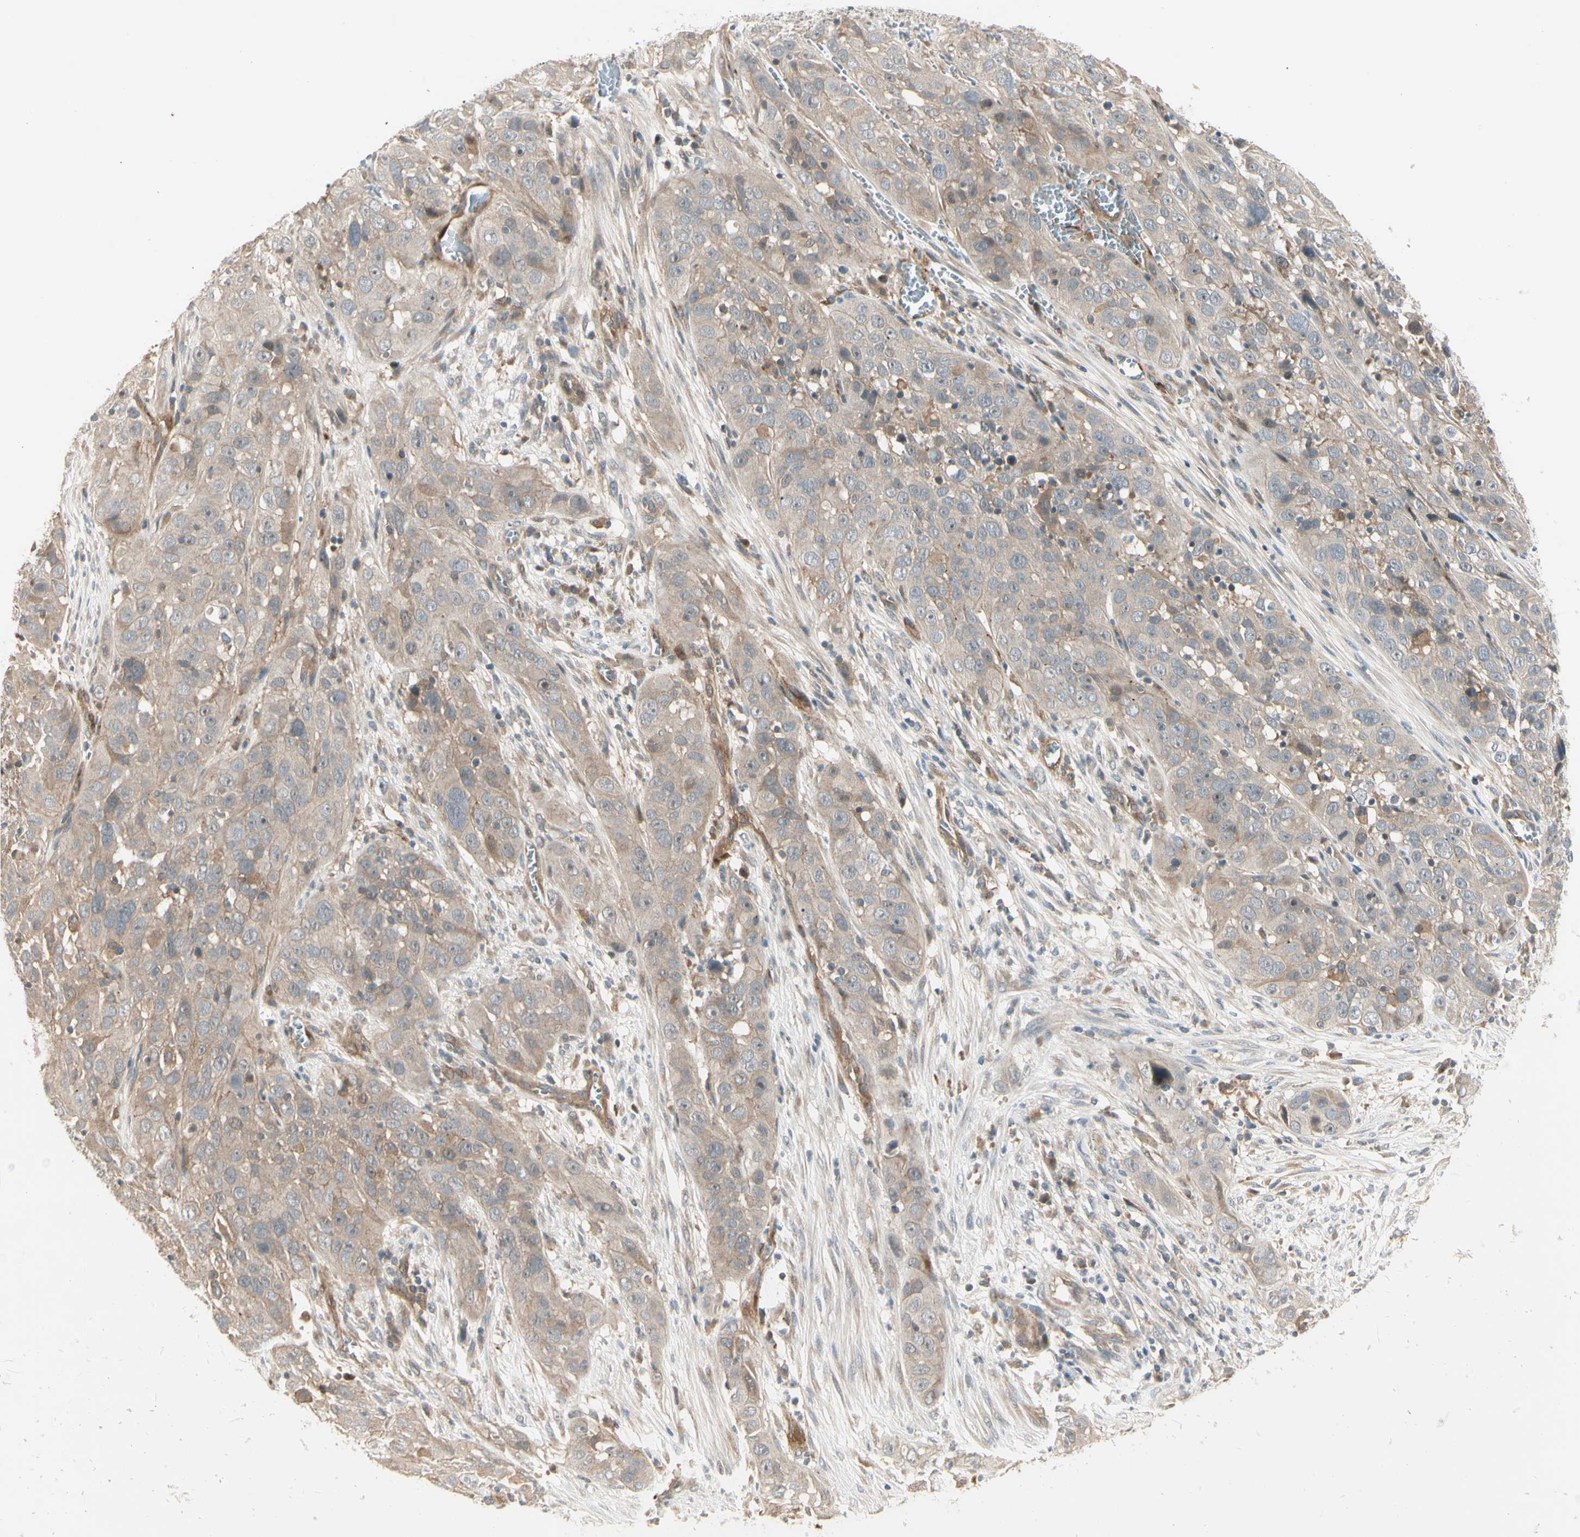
{"staining": {"intensity": "moderate", "quantity": ">75%", "location": "cytoplasmic/membranous"}, "tissue": "cervical cancer", "cell_type": "Tumor cells", "image_type": "cancer", "snomed": [{"axis": "morphology", "description": "Squamous cell carcinoma, NOS"}, {"axis": "topography", "description": "Cervix"}], "caption": "Cervical cancer tissue displays moderate cytoplasmic/membranous expression in approximately >75% of tumor cells", "gene": "F2R", "patient": {"sex": "female", "age": 32}}